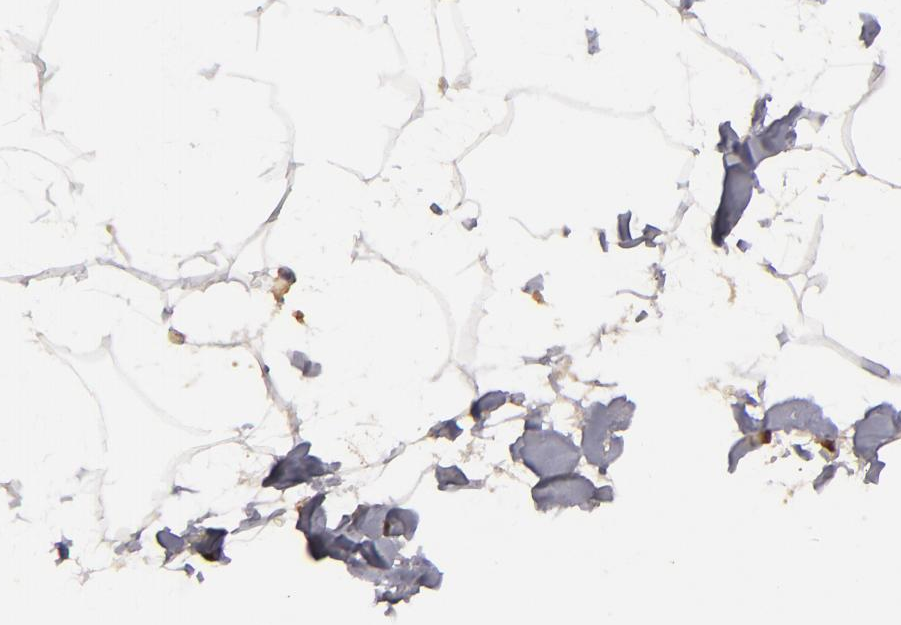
{"staining": {"intensity": "moderate", "quantity": ">75%", "location": "nuclear"}, "tissue": "adipose tissue", "cell_type": "Adipocytes", "image_type": "normal", "snomed": [{"axis": "morphology", "description": "Normal tissue, NOS"}, {"axis": "morphology", "description": "Duct carcinoma"}, {"axis": "topography", "description": "Breast"}, {"axis": "topography", "description": "Adipose tissue"}], "caption": "A medium amount of moderate nuclear staining is identified in approximately >75% of adipocytes in normal adipose tissue. (IHC, brightfield microscopy, high magnification).", "gene": "ZNF234", "patient": {"sex": "female", "age": 37}}